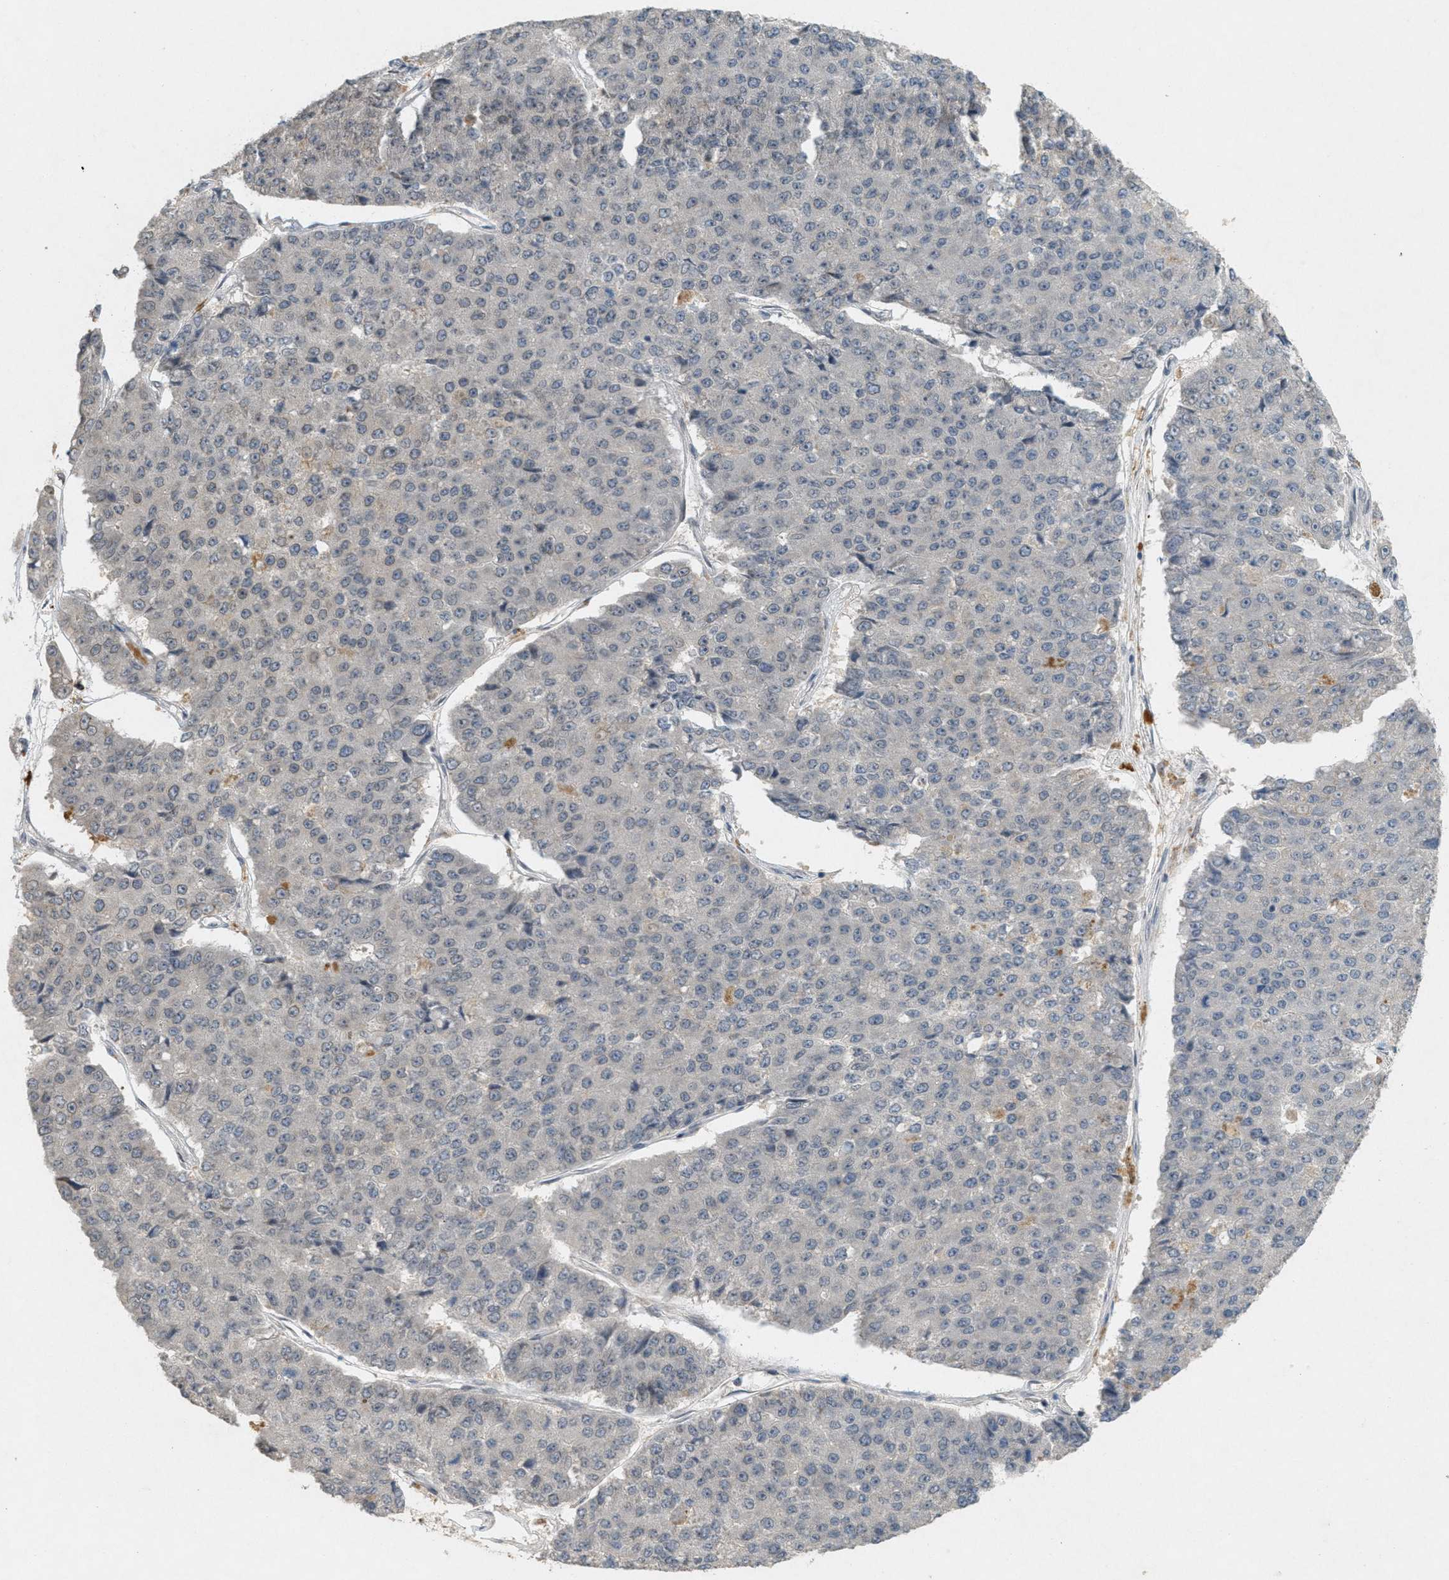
{"staining": {"intensity": "negative", "quantity": "none", "location": "none"}, "tissue": "pancreatic cancer", "cell_type": "Tumor cells", "image_type": "cancer", "snomed": [{"axis": "morphology", "description": "Adenocarcinoma, NOS"}, {"axis": "topography", "description": "Pancreas"}], "caption": "Protein analysis of pancreatic cancer exhibits no significant positivity in tumor cells.", "gene": "ABHD6", "patient": {"sex": "male", "age": 50}}